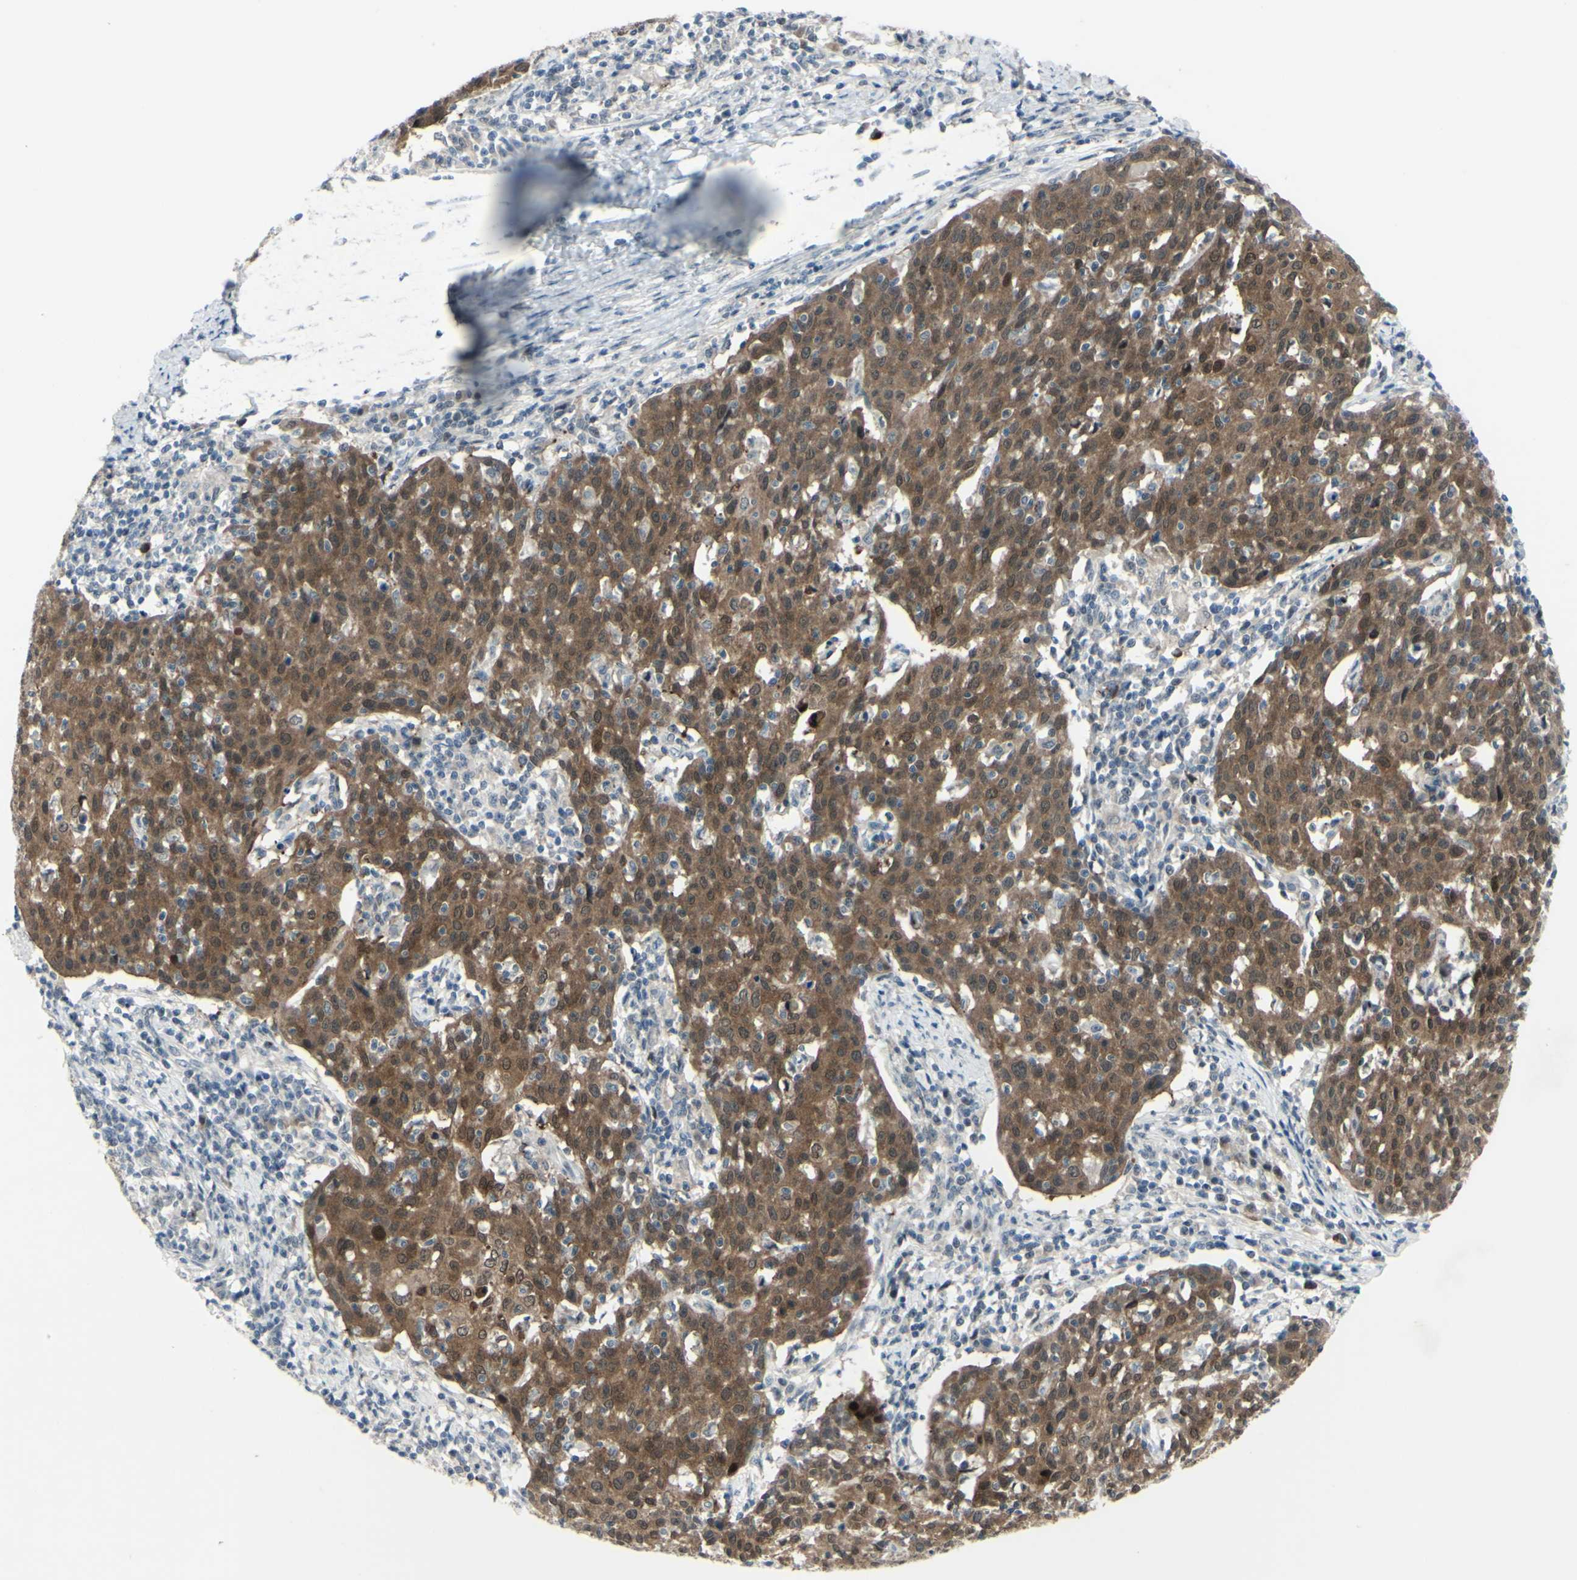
{"staining": {"intensity": "strong", "quantity": ">75%", "location": "cytoplasmic/membranous"}, "tissue": "cervical cancer", "cell_type": "Tumor cells", "image_type": "cancer", "snomed": [{"axis": "morphology", "description": "Squamous cell carcinoma, NOS"}, {"axis": "topography", "description": "Cervix"}], "caption": "Immunohistochemical staining of squamous cell carcinoma (cervical) shows high levels of strong cytoplasmic/membranous protein positivity in approximately >75% of tumor cells.", "gene": "ETNK1", "patient": {"sex": "female", "age": 38}}